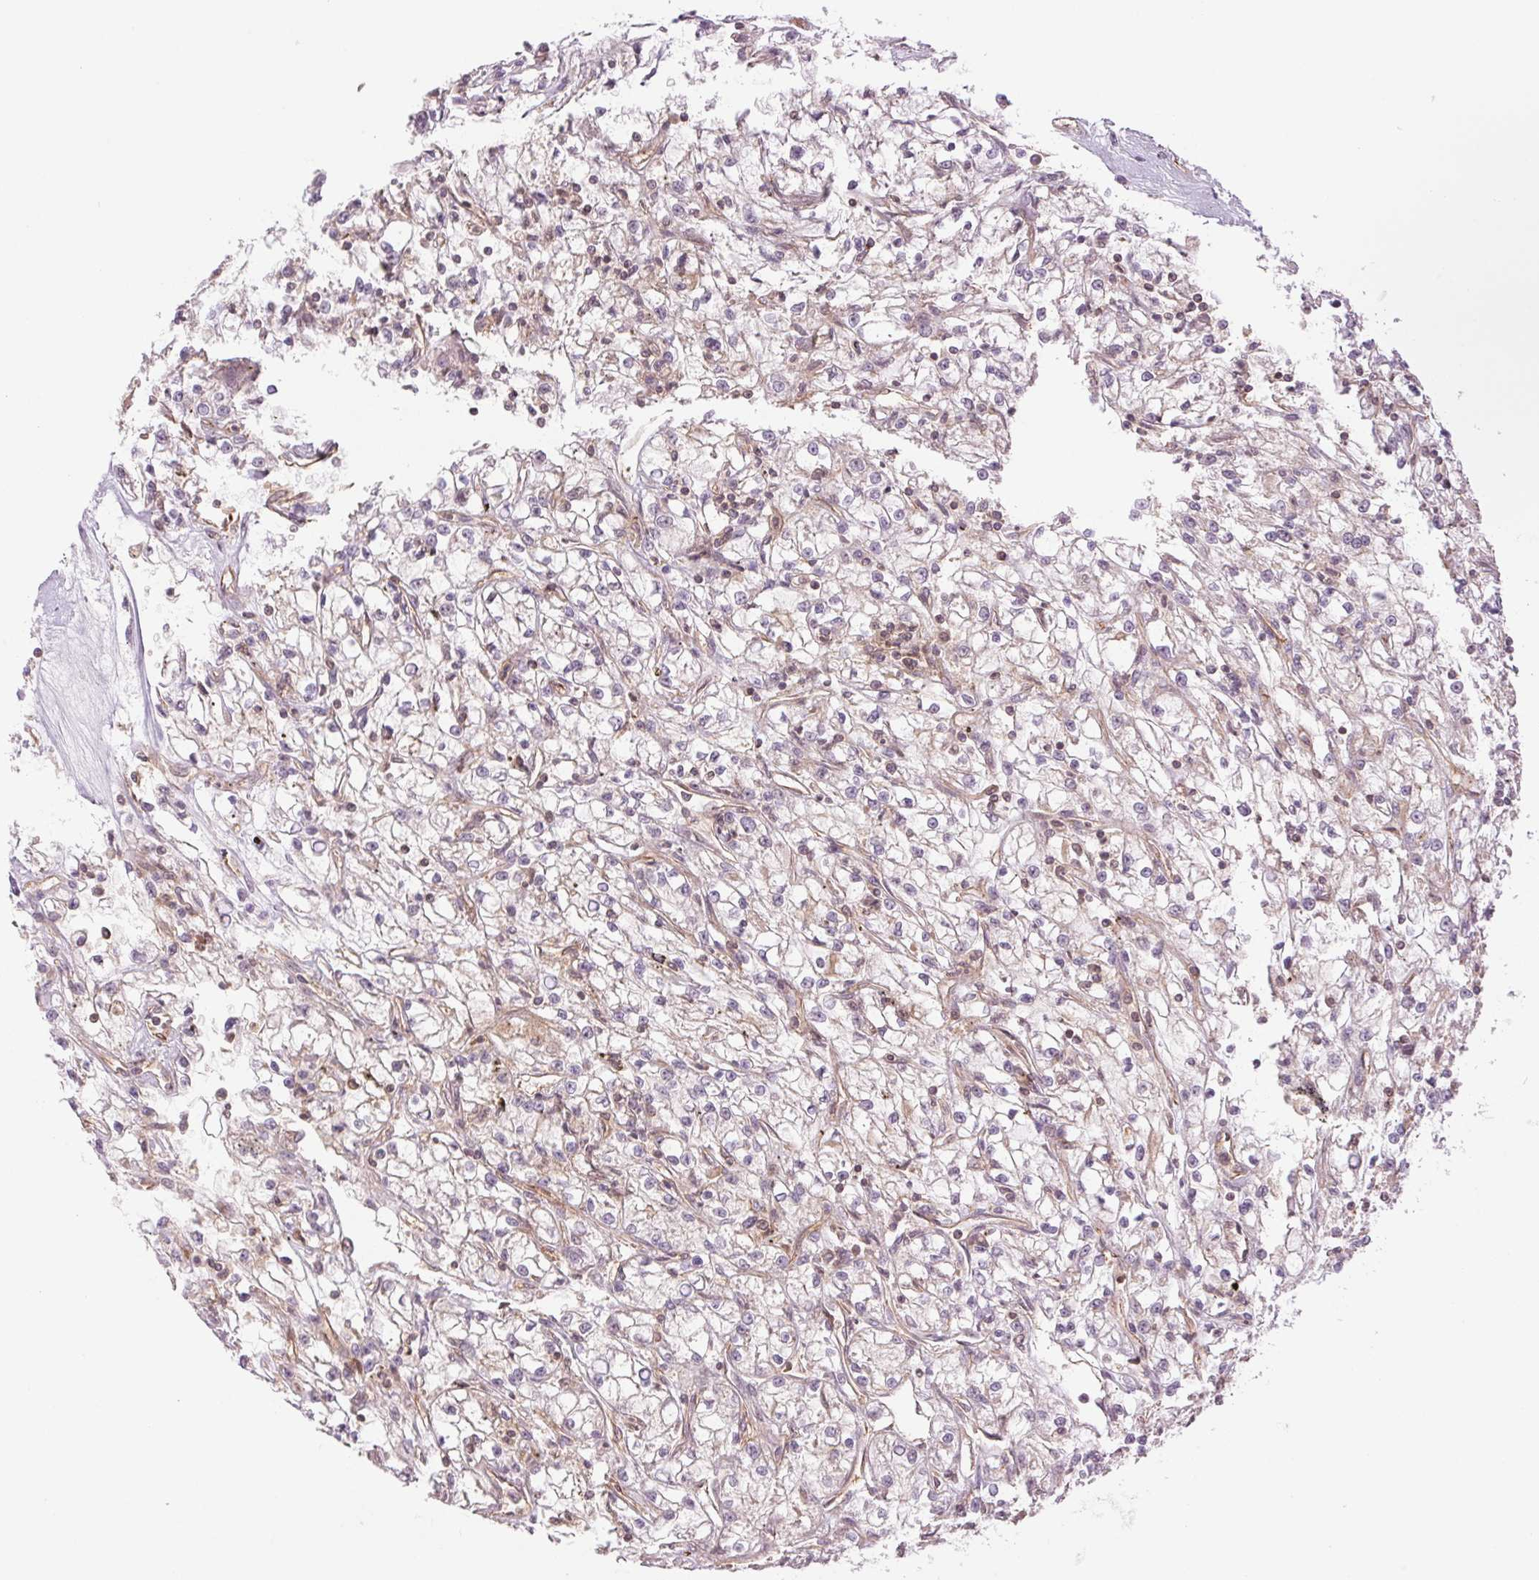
{"staining": {"intensity": "weak", "quantity": "<25%", "location": "cytoplasmic/membranous"}, "tissue": "renal cancer", "cell_type": "Tumor cells", "image_type": "cancer", "snomed": [{"axis": "morphology", "description": "Adenocarcinoma, NOS"}, {"axis": "topography", "description": "Kidney"}], "caption": "High magnification brightfield microscopy of adenocarcinoma (renal) stained with DAB (brown) and counterstained with hematoxylin (blue): tumor cells show no significant positivity. The staining was performed using DAB to visualize the protein expression in brown, while the nuclei were stained in blue with hematoxylin (Magnification: 20x).", "gene": "STARD7", "patient": {"sex": "female", "age": 59}}